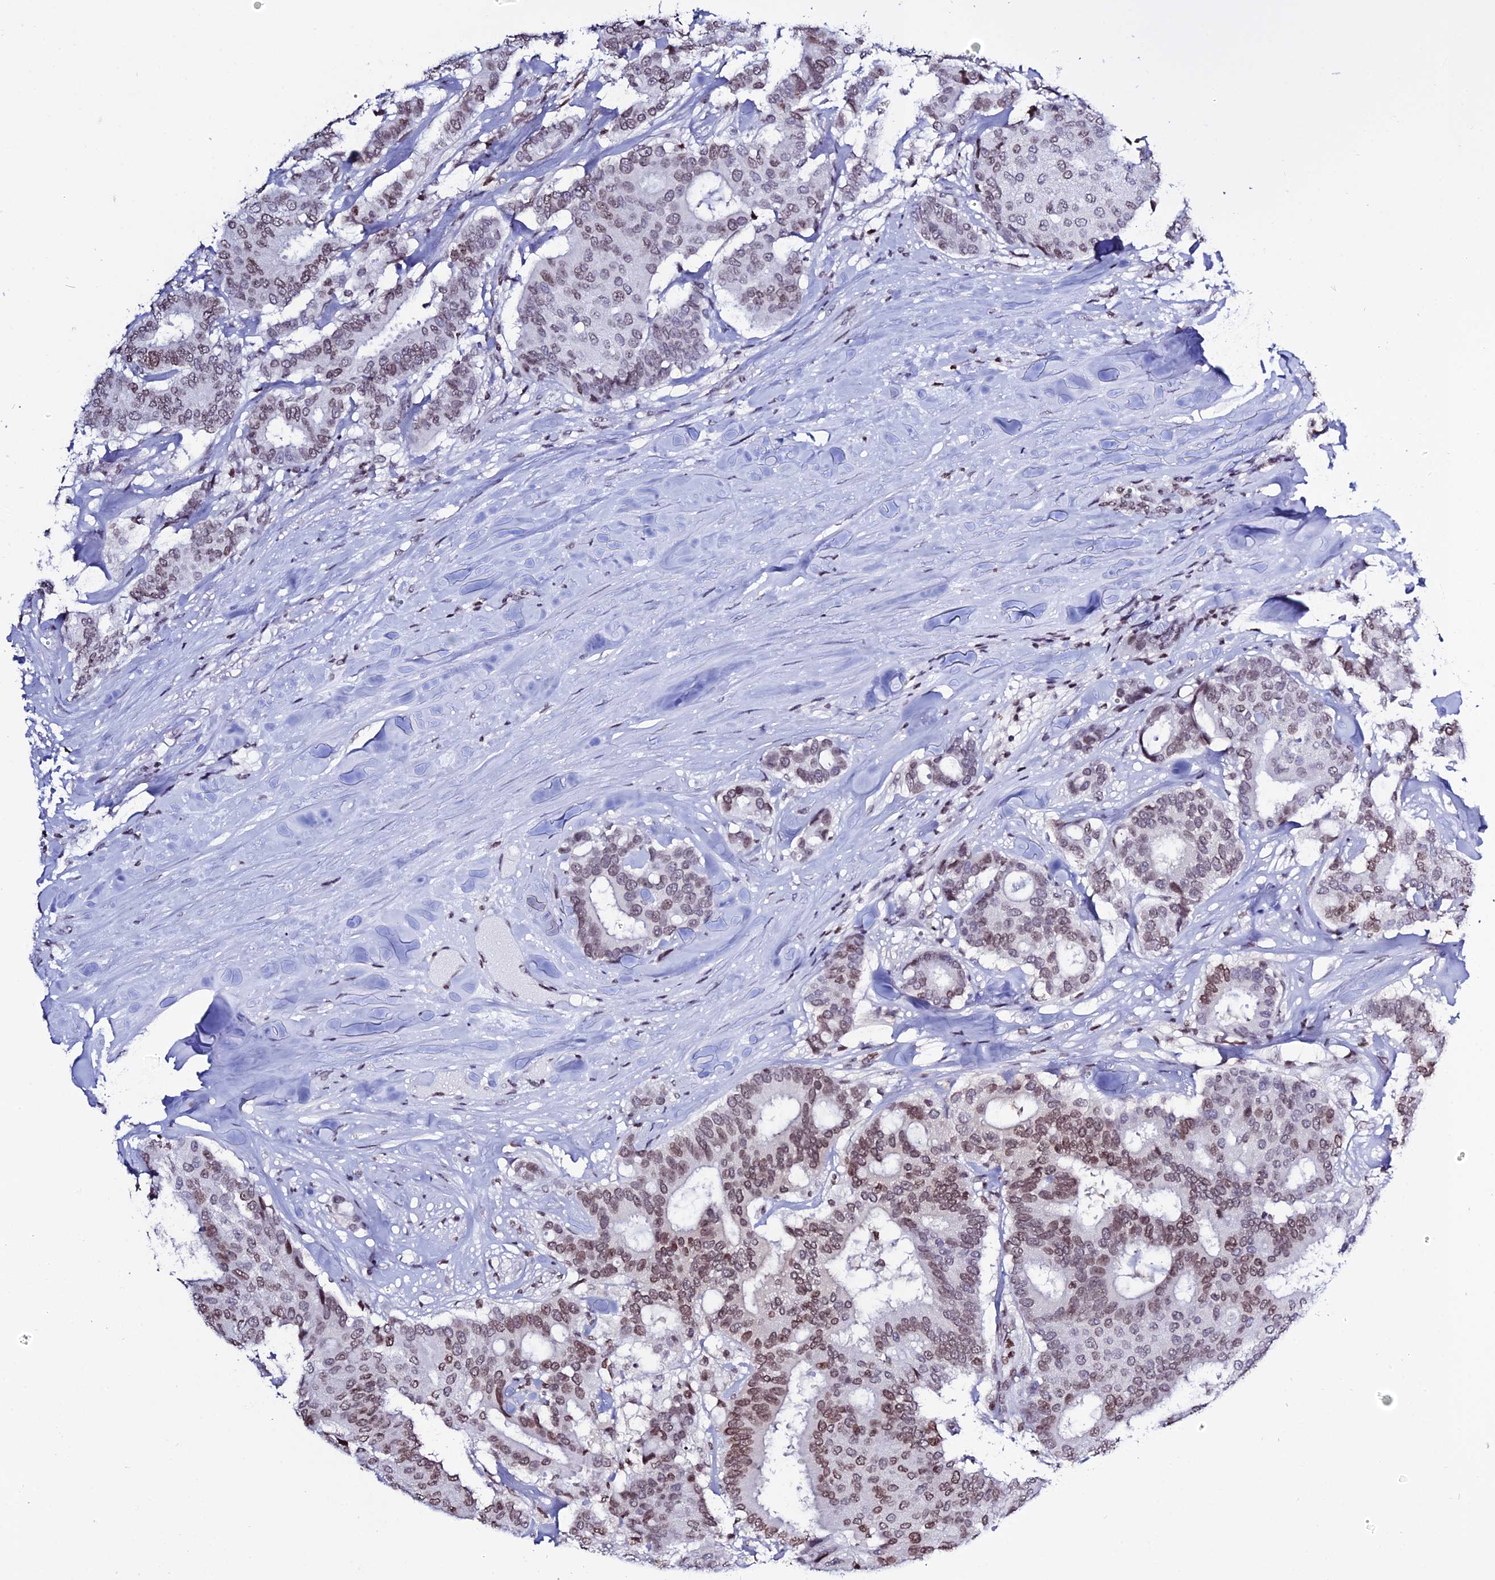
{"staining": {"intensity": "moderate", "quantity": ">75%", "location": "nuclear"}, "tissue": "breast cancer", "cell_type": "Tumor cells", "image_type": "cancer", "snomed": [{"axis": "morphology", "description": "Duct carcinoma"}, {"axis": "topography", "description": "Breast"}], "caption": "Brown immunohistochemical staining in infiltrating ductal carcinoma (breast) displays moderate nuclear expression in approximately >75% of tumor cells. (DAB (3,3'-diaminobenzidine) IHC, brown staining for protein, blue staining for nuclei).", "gene": "MACROH2A2", "patient": {"sex": "female", "age": 75}}